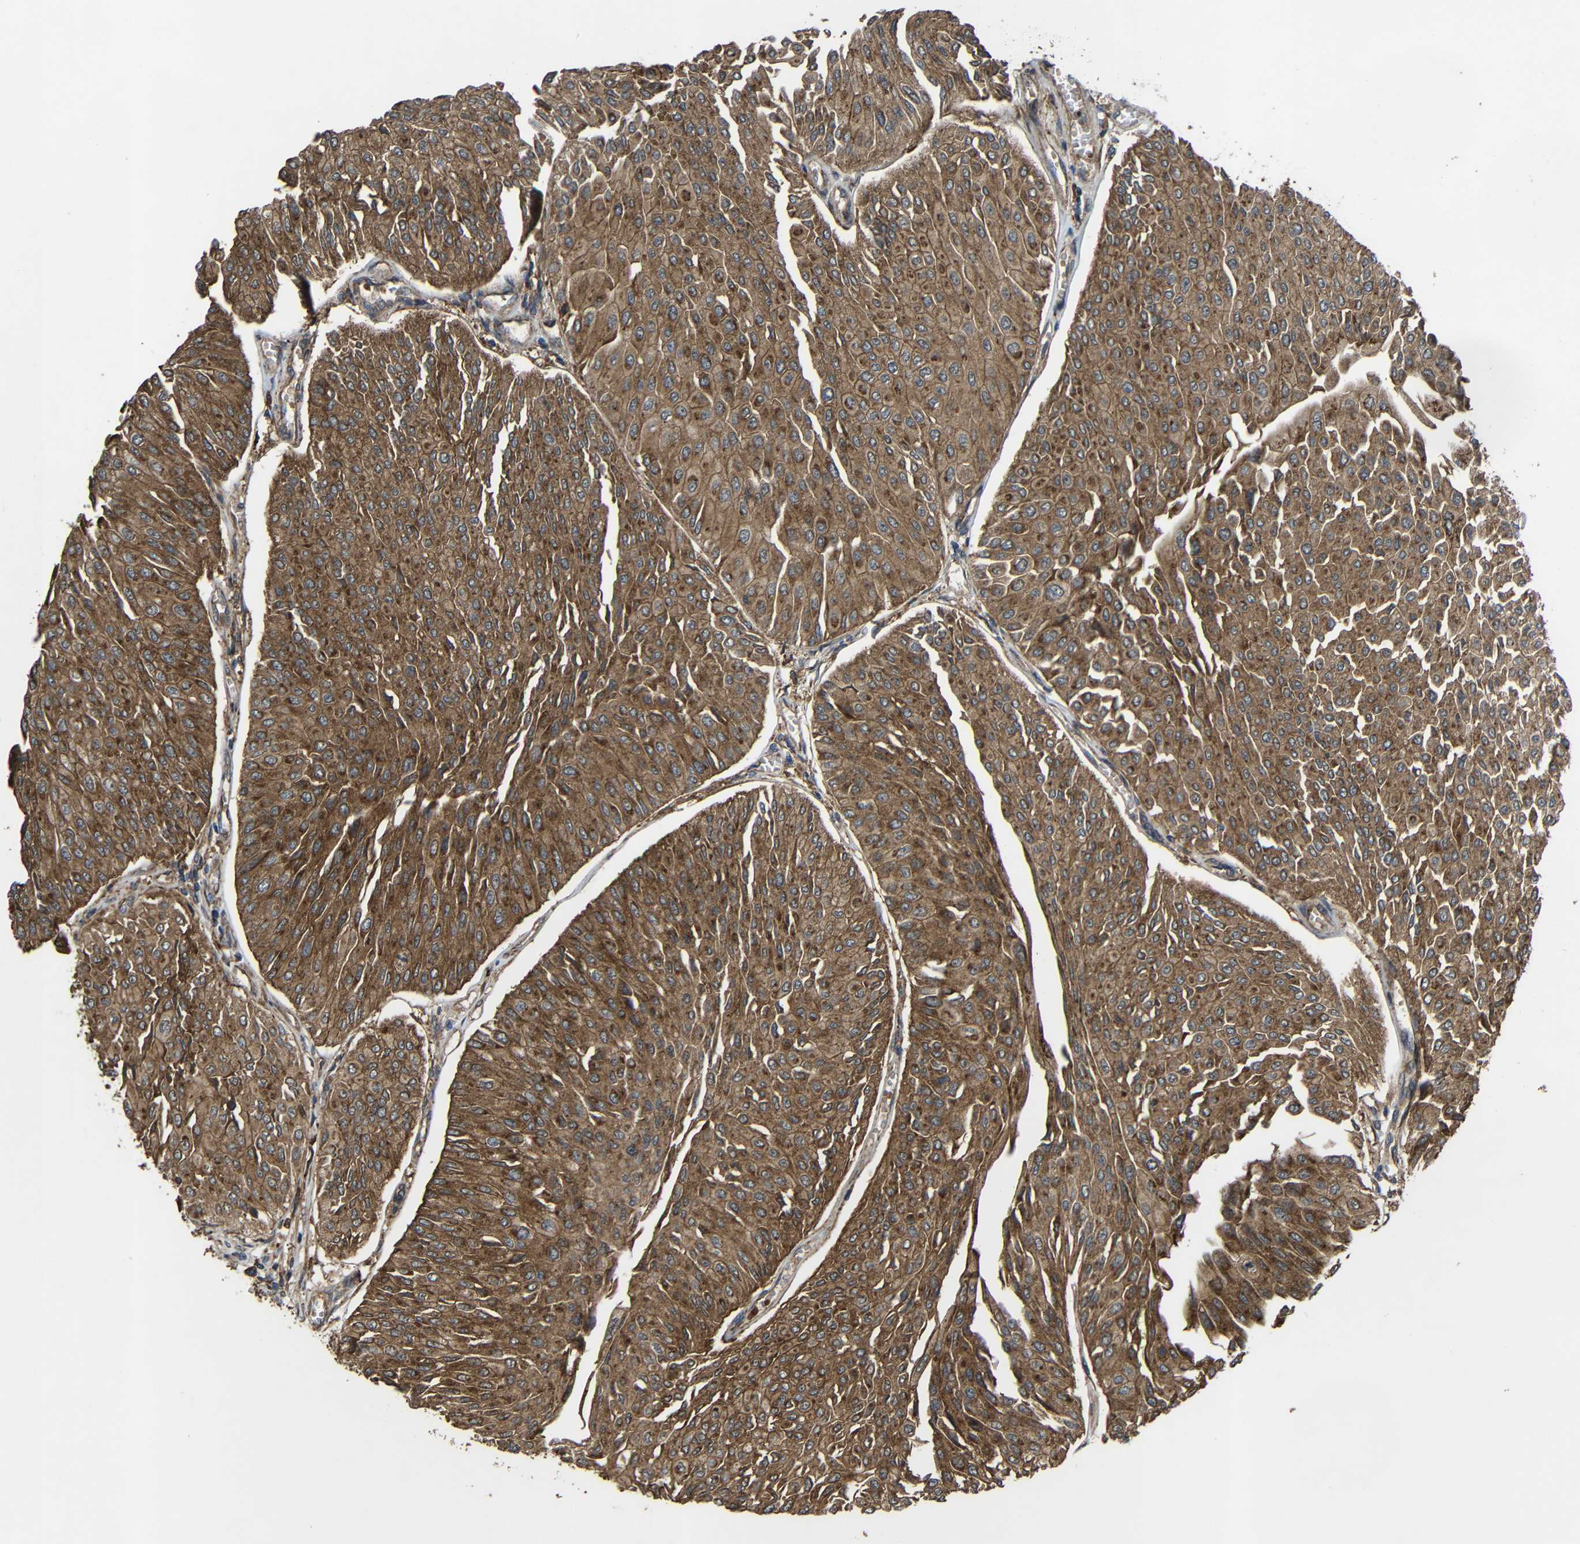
{"staining": {"intensity": "strong", "quantity": "25%-75%", "location": "cytoplasmic/membranous"}, "tissue": "urothelial cancer", "cell_type": "Tumor cells", "image_type": "cancer", "snomed": [{"axis": "morphology", "description": "Urothelial carcinoma, Low grade"}, {"axis": "topography", "description": "Urinary bladder"}], "caption": "Urothelial cancer stained with a brown dye displays strong cytoplasmic/membranous positive positivity in approximately 25%-75% of tumor cells.", "gene": "C1GALT1", "patient": {"sex": "male", "age": 67}}